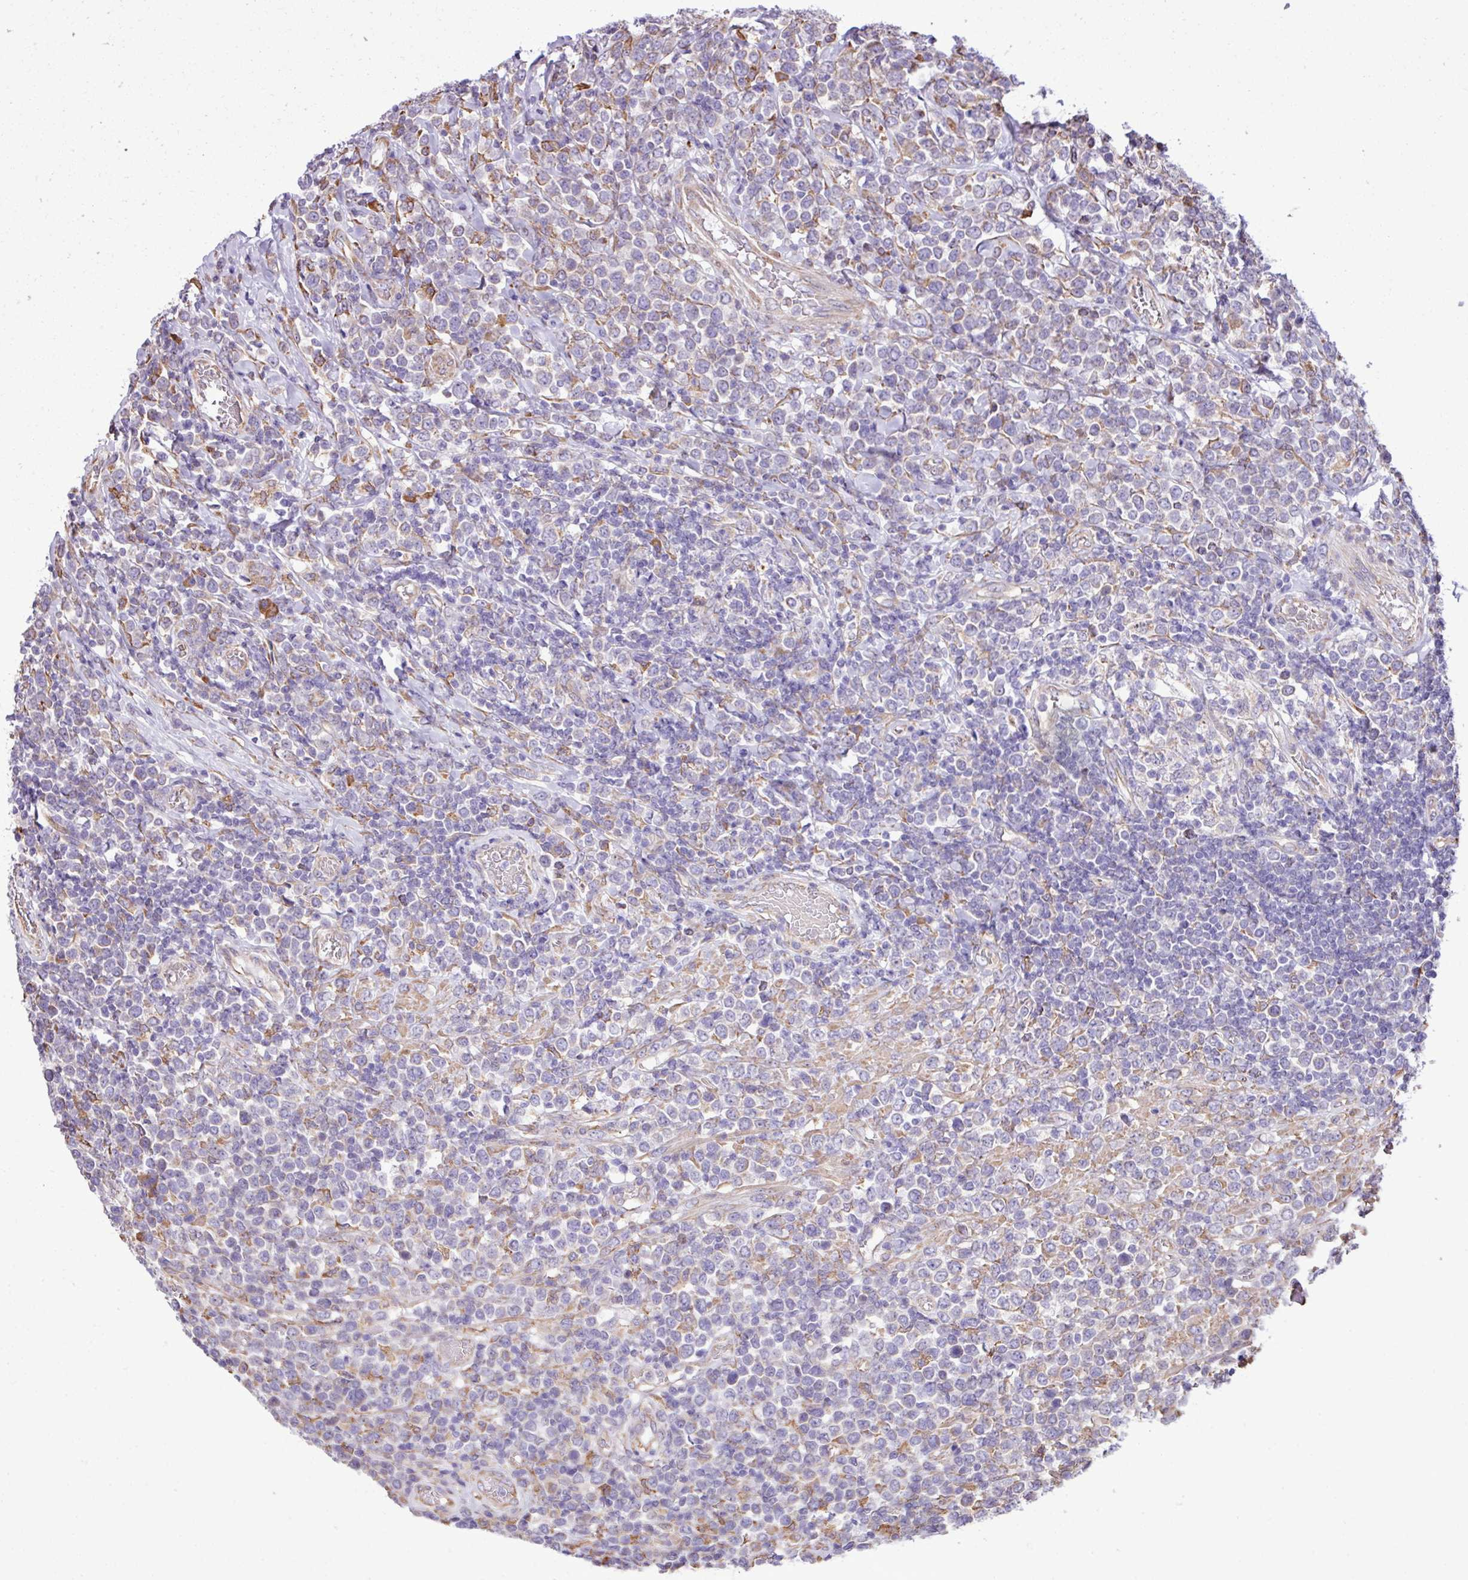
{"staining": {"intensity": "negative", "quantity": "none", "location": "none"}, "tissue": "lymphoma", "cell_type": "Tumor cells", "image_type": "cancer", "snomed": [{"axis": "morphology", "description": "Malignant lymphoma, non-Hodgkin's type, High grade"}, {"axis": "topography", "description": "Soft tissue"}], "caption": "Immunohistochemistry histopathology image of neoplastic tissue: human lymphoma stained with DAB shows no significant protein positivity in tumor cells.", "gene": "ZSCAN5A", "patient": {"sex": "female", "age": 56}}